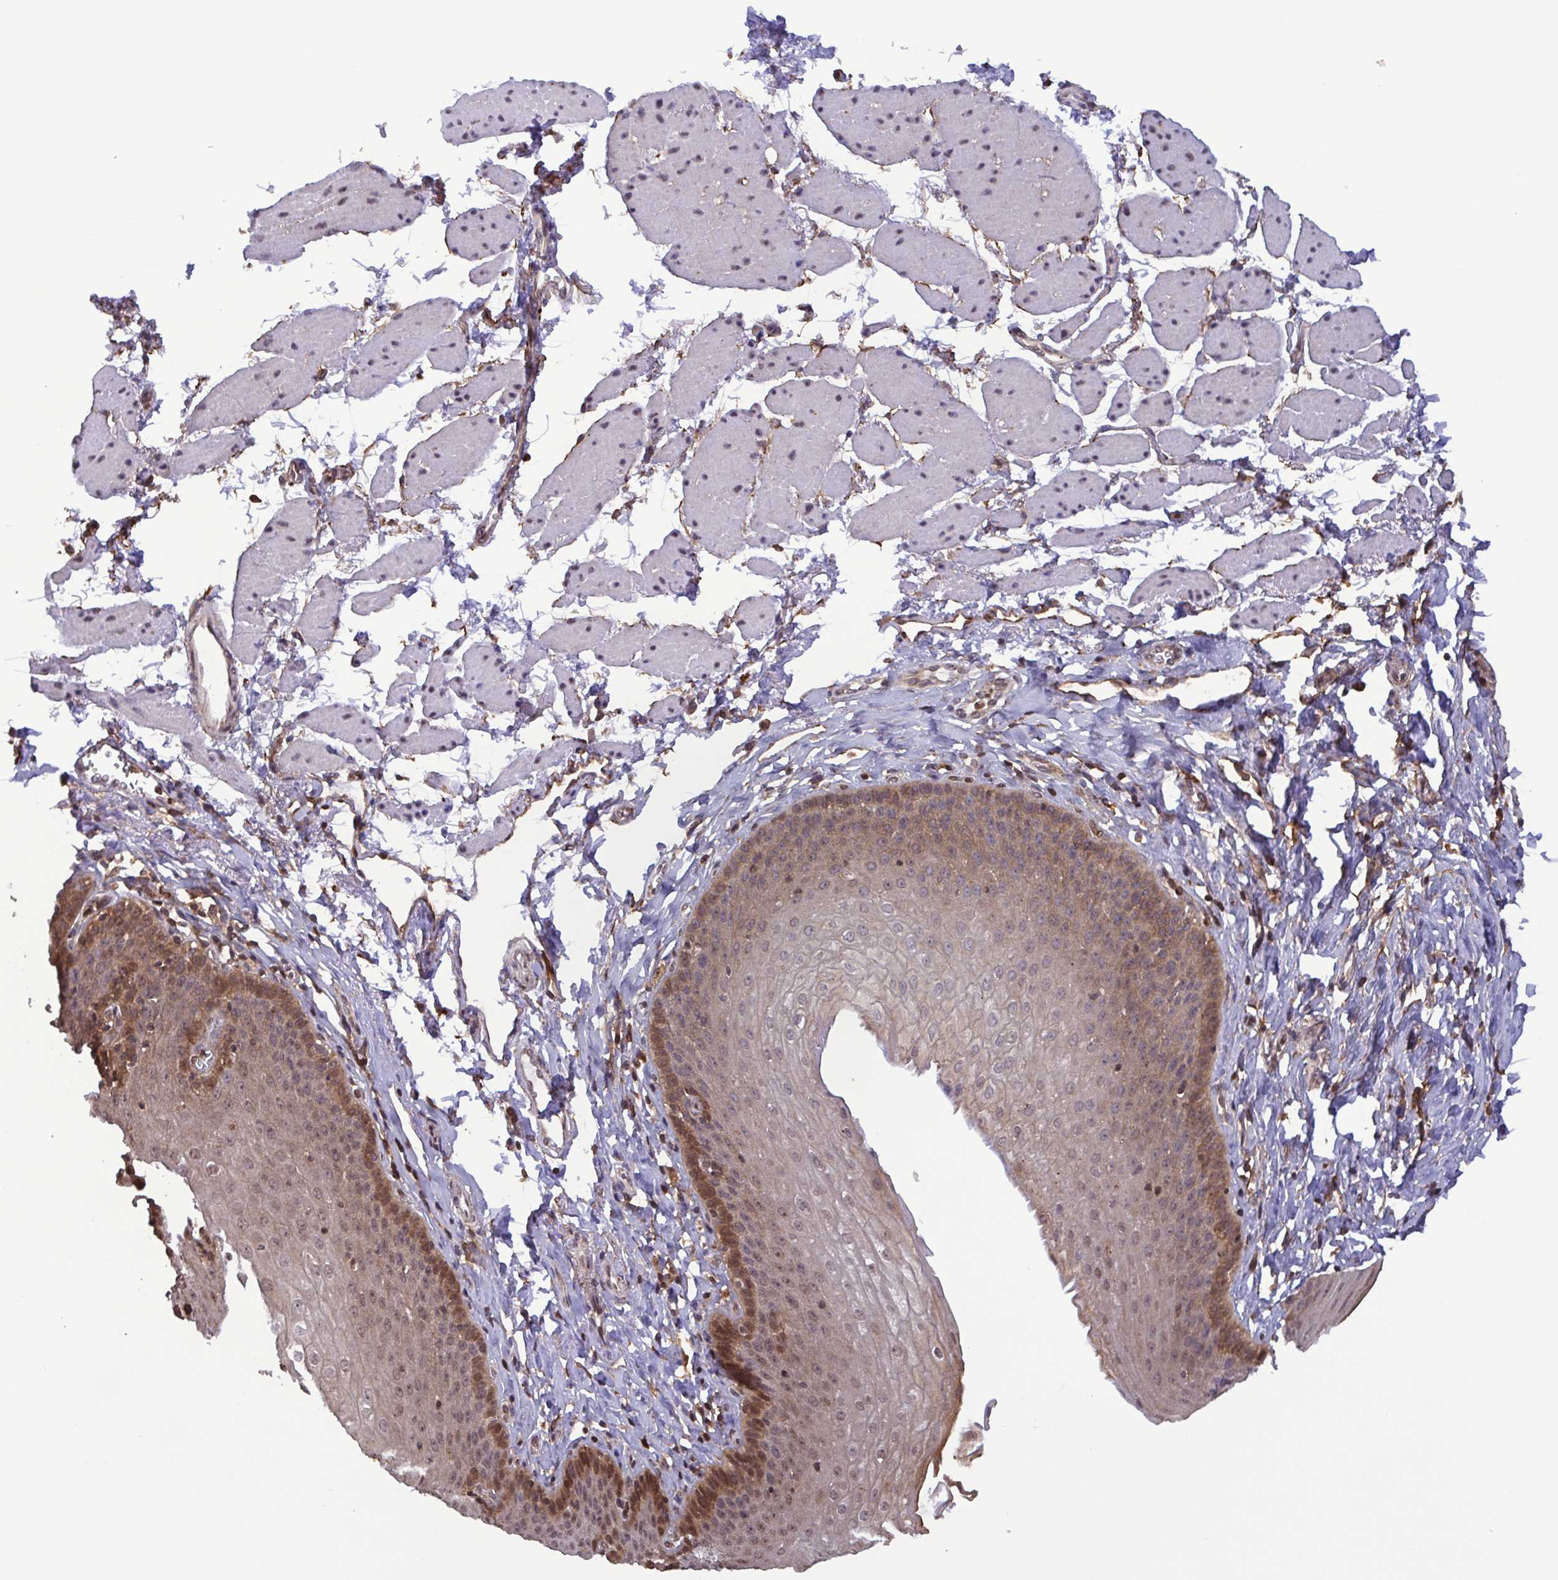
{"staining": {"intensity": "moderate", "quantity": "25%-75%", "location": "cytoplasmic/membranous,nuclear"}, "tissue": "esophagus", "cell_type": "Squamous epithelial cells", "image_type": "normal", "snomed": [{"axis": "morphology", "description": "Normal tissue, NOS"}, {"axis": "topography", "description": "Esophagus"}], "caption": "Brown immunohistochemical staining in benign esophagus exhibits moderate cytoplasmic/membranous,nuclear positivity in about 25%-75% of squamous epithelial cells. Nuclei are stained in blue.", "gene": "CHMP1B", "patient": {"sex": "female", "age": 81}}